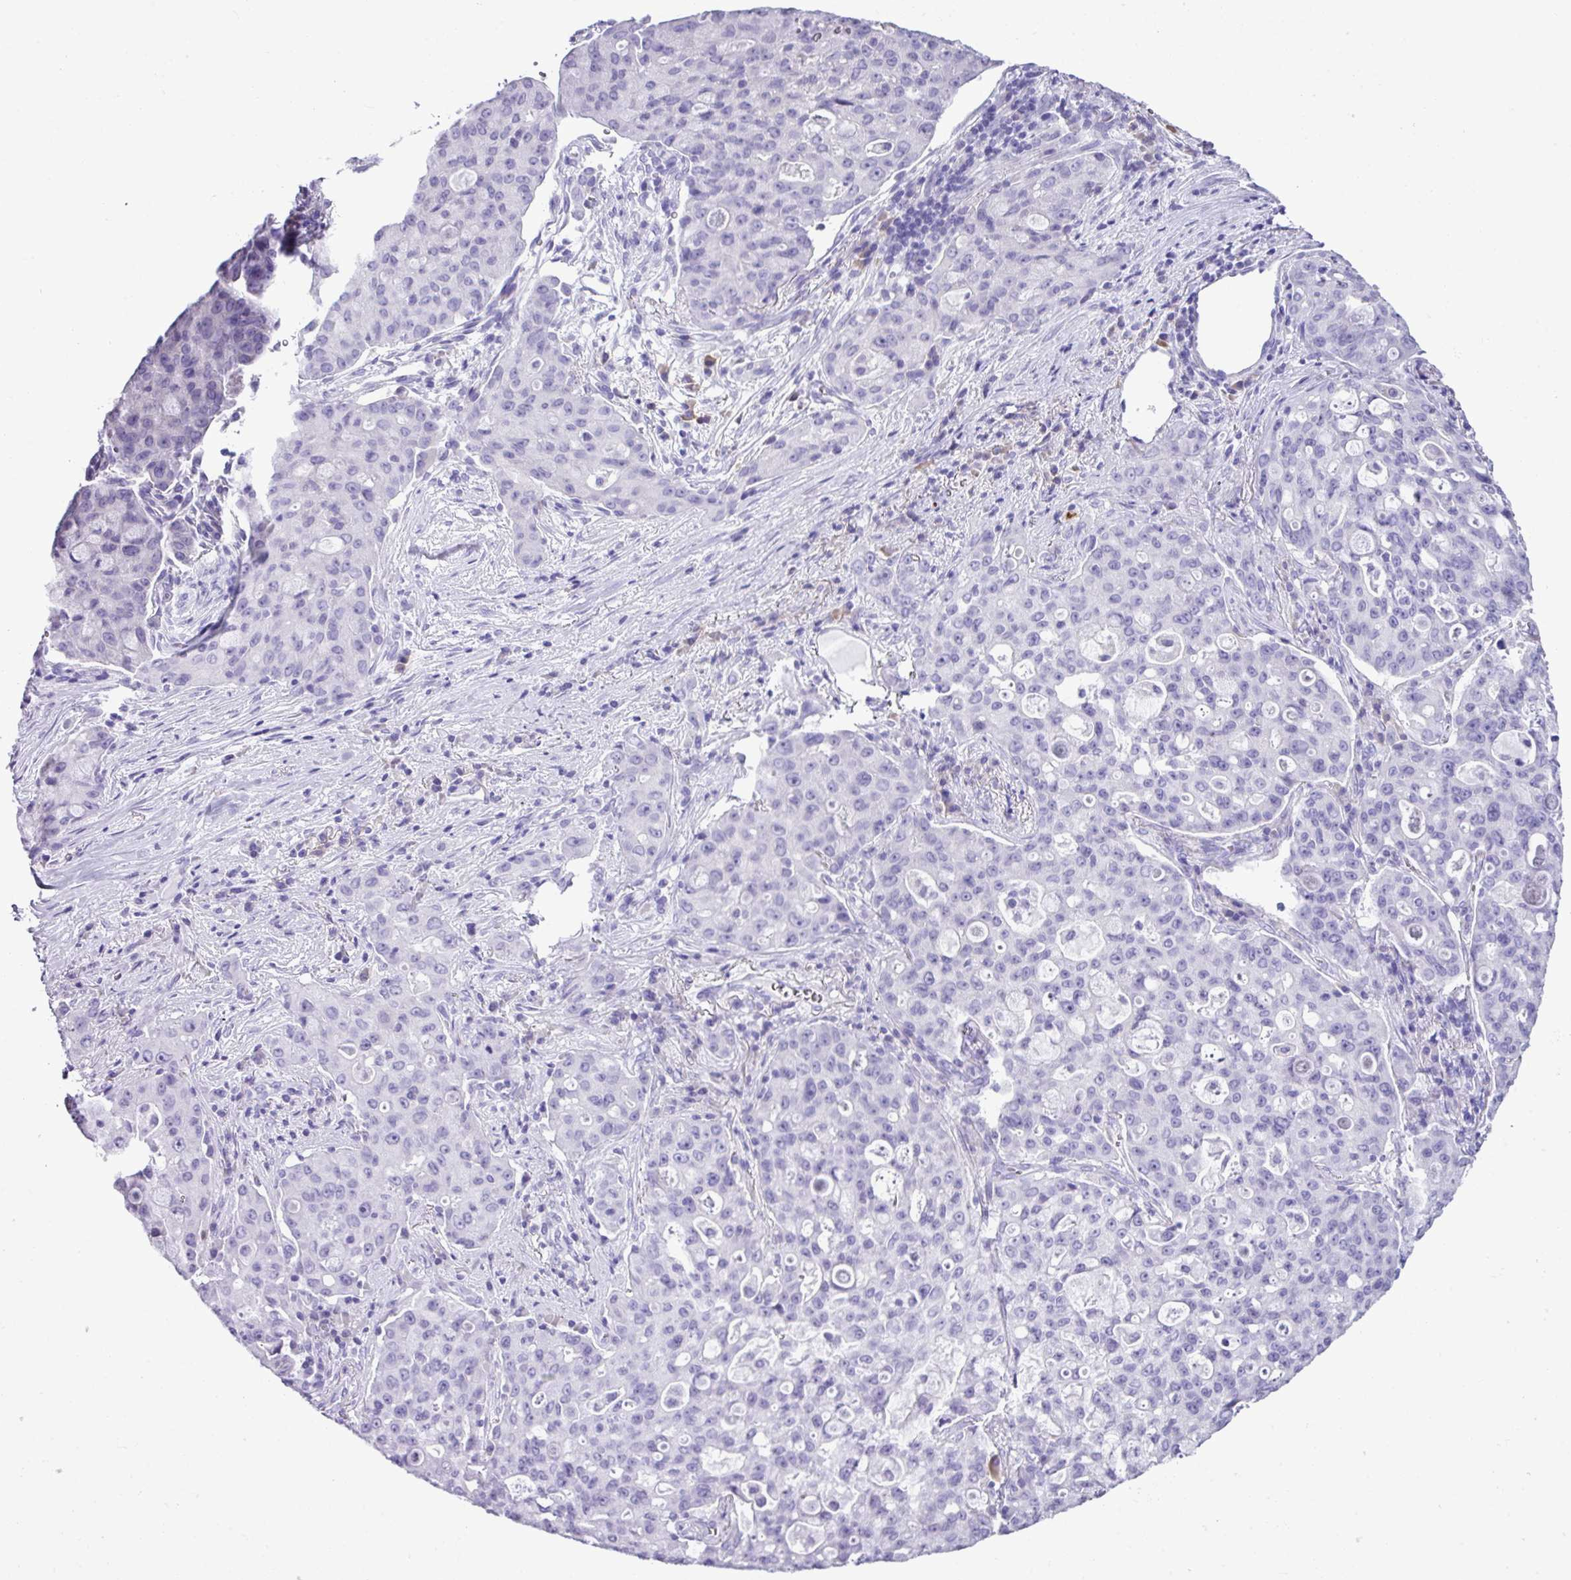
{"staining": {"intensity": "negative", "quantity": "none", "location": "none"}, "tissue": "lung cancer", "cell_type": "Tumor cells", "image_type": "cancer", "snomed": [{"axis": "morphology", "description": "Adenocarcinoma, NOS"}, {"axis": "topography", "description": "Lung"}], "caption": "Immunohistochemistry (IHC) histopathology image of human lung adenocarcinoma stained for a protein (brown), which displays no expression in tumor cells.", "gene": "RGS21", "patient": {"sex": "female", "age": 44}}